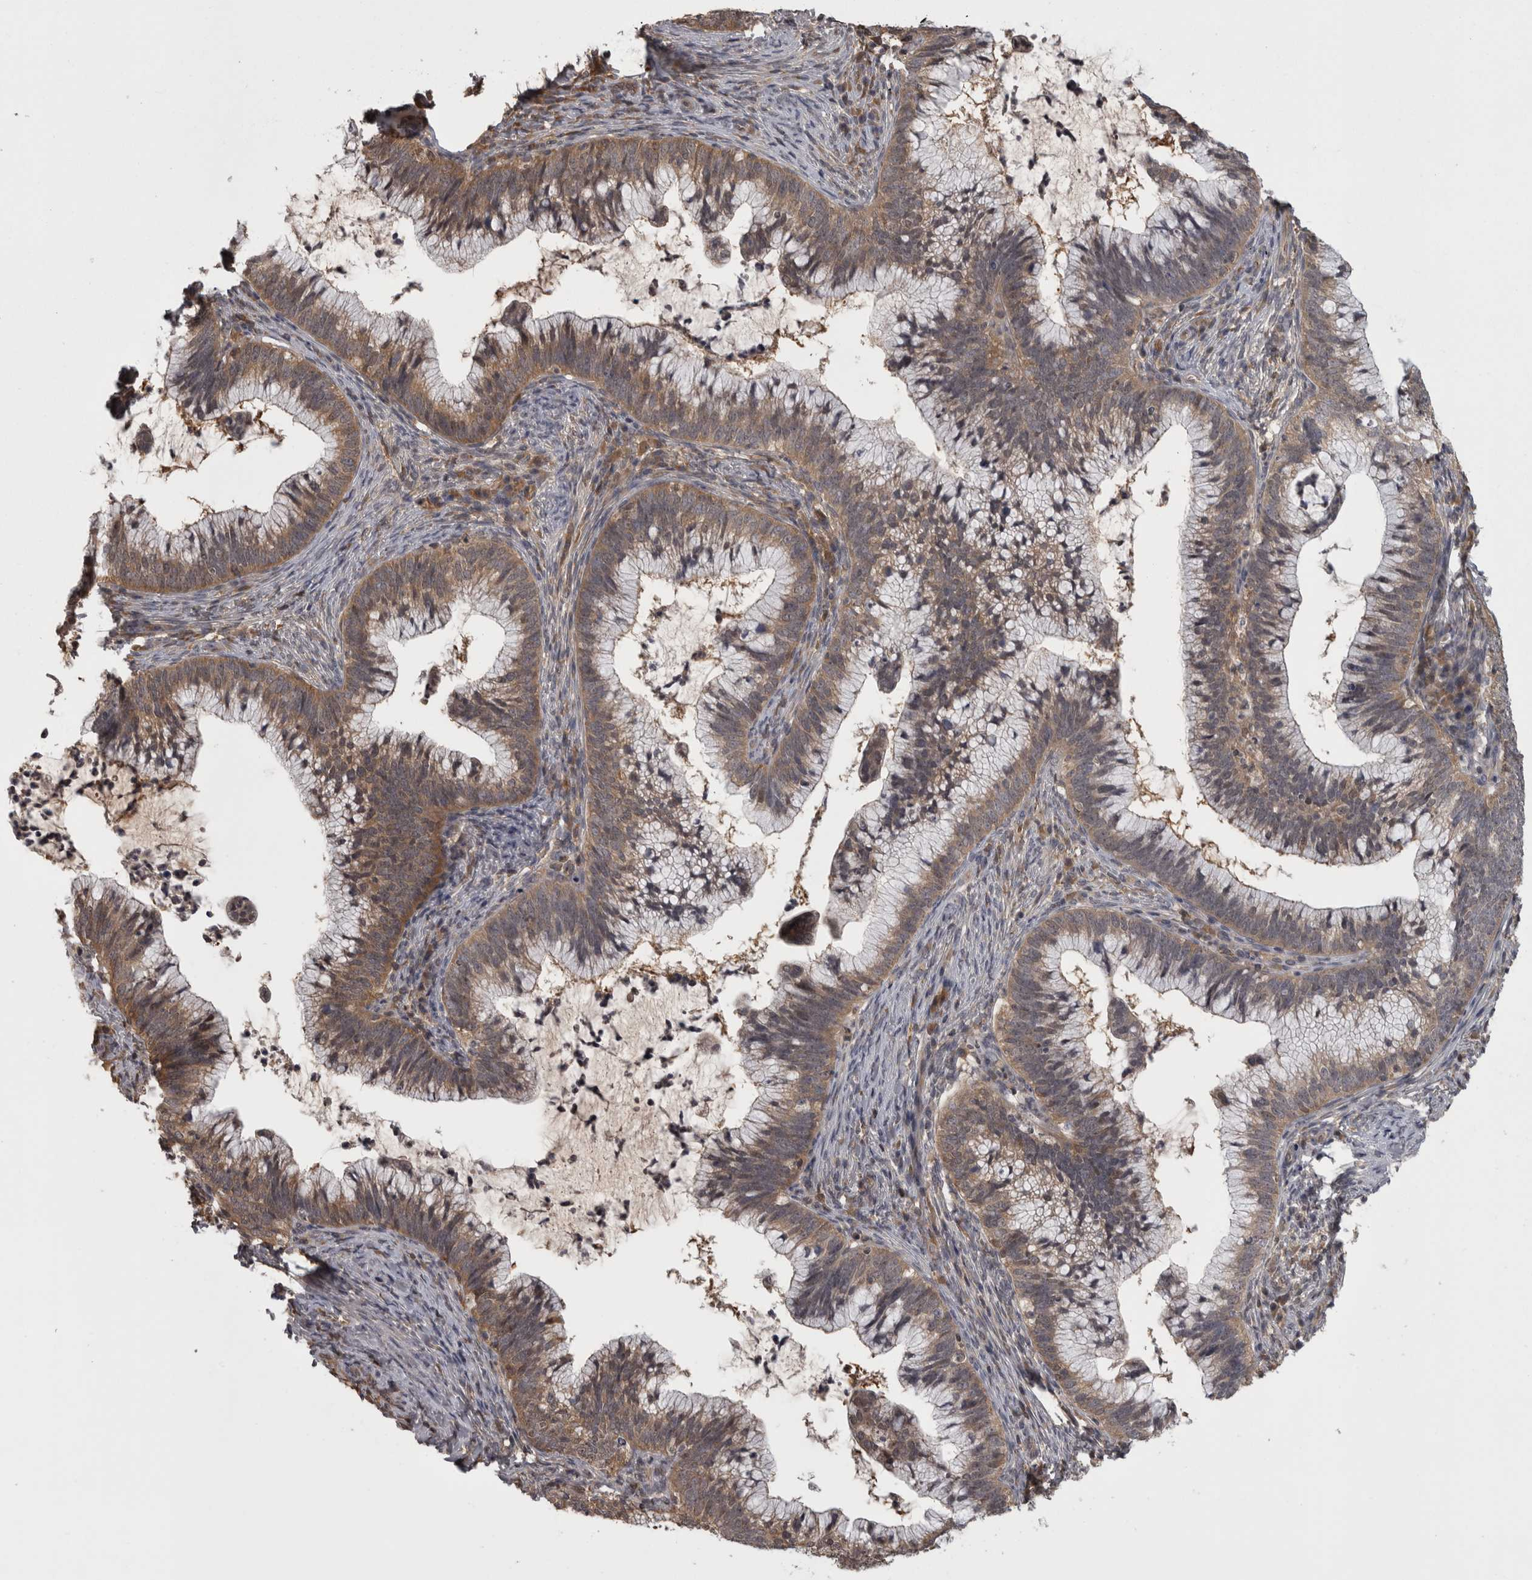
{"staining": {"intensity": "weak", "quantity": ">75%", "location": "cytoplasmic/membranous"}, "tissue": "cervical cancer", "cell_type": "Tumor cells", "image_type": "cancer", "snomed": [{"axis": "morphology", "description": "Adenocarcinoma, NOS"}, {"axis": "topography", "description": "Cervix"}], "caption": "Immunohistochemical staining of human cervical cancer (adenocarcinoma) demonstrates weak cytoplasmic/membranous protein positivity in approximately >75% of tumor cells.", "gene": "APRT", "patient": {"sex": "female", "age": 36}}